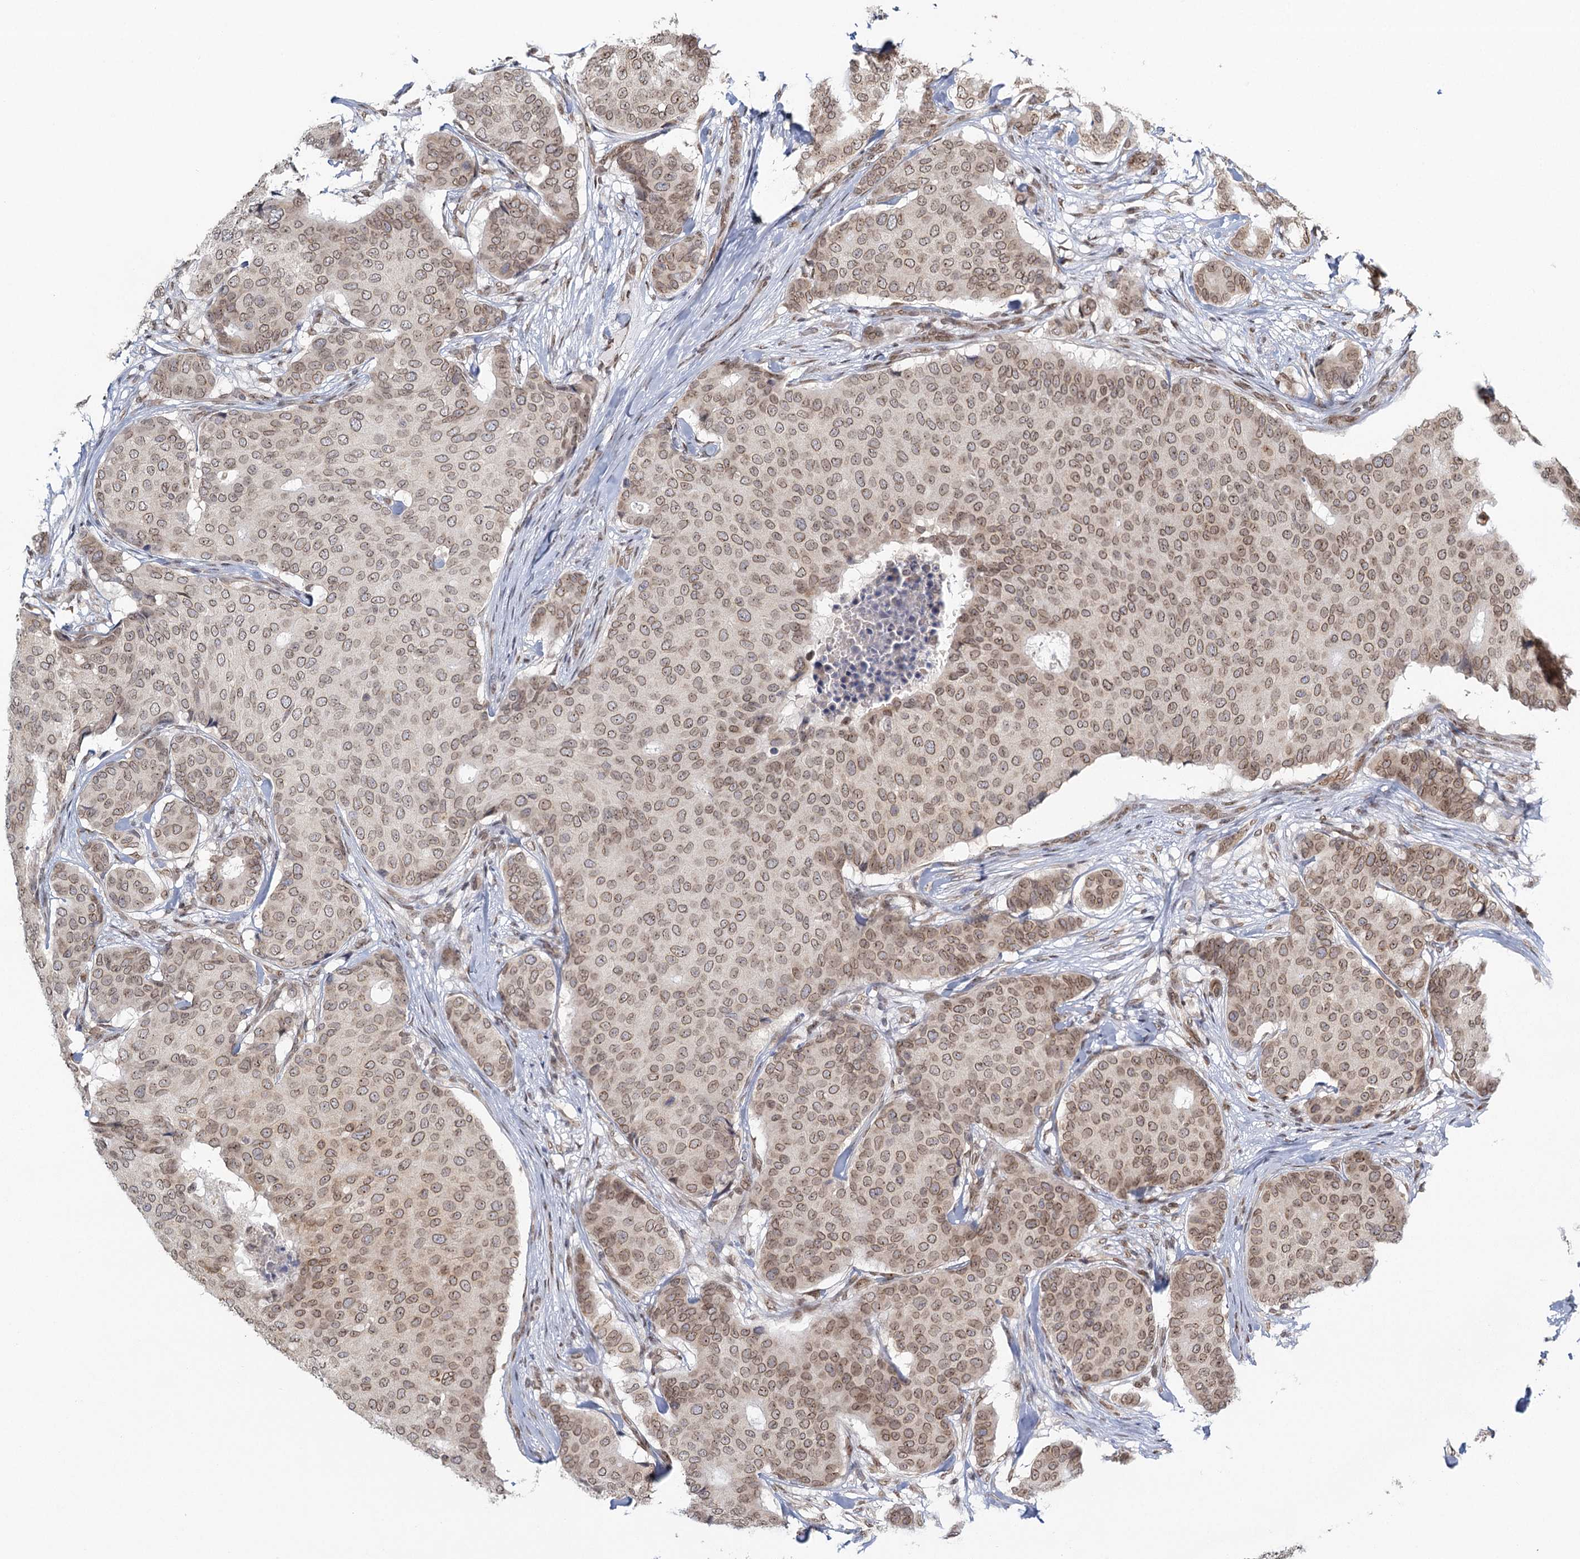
{"staining": {"intensity": "moderate", "quantity": ">75%", "location": "cytoplasmic/membranous,nuclear"}, "tissue": "breast cancer", "cell_type": "Tumor cells", "image_type": "cancer", "snomed": [{"axis": "morphology", "description": "Duct carcinoma"}, {"axis": "topography", "description": "Breast"}], "caption": "Immunohistochemistry (IHC) photomicrograph of infiltrating ductal carcinoma (breast) stained for a protein (brown), which reveals medium levels of moderate cytoplasmic/membranous and nuclear expression in approximately >75% of tumor cells.", "gene": "TREX1", "patient": {"sex": "female", "age": 75}}